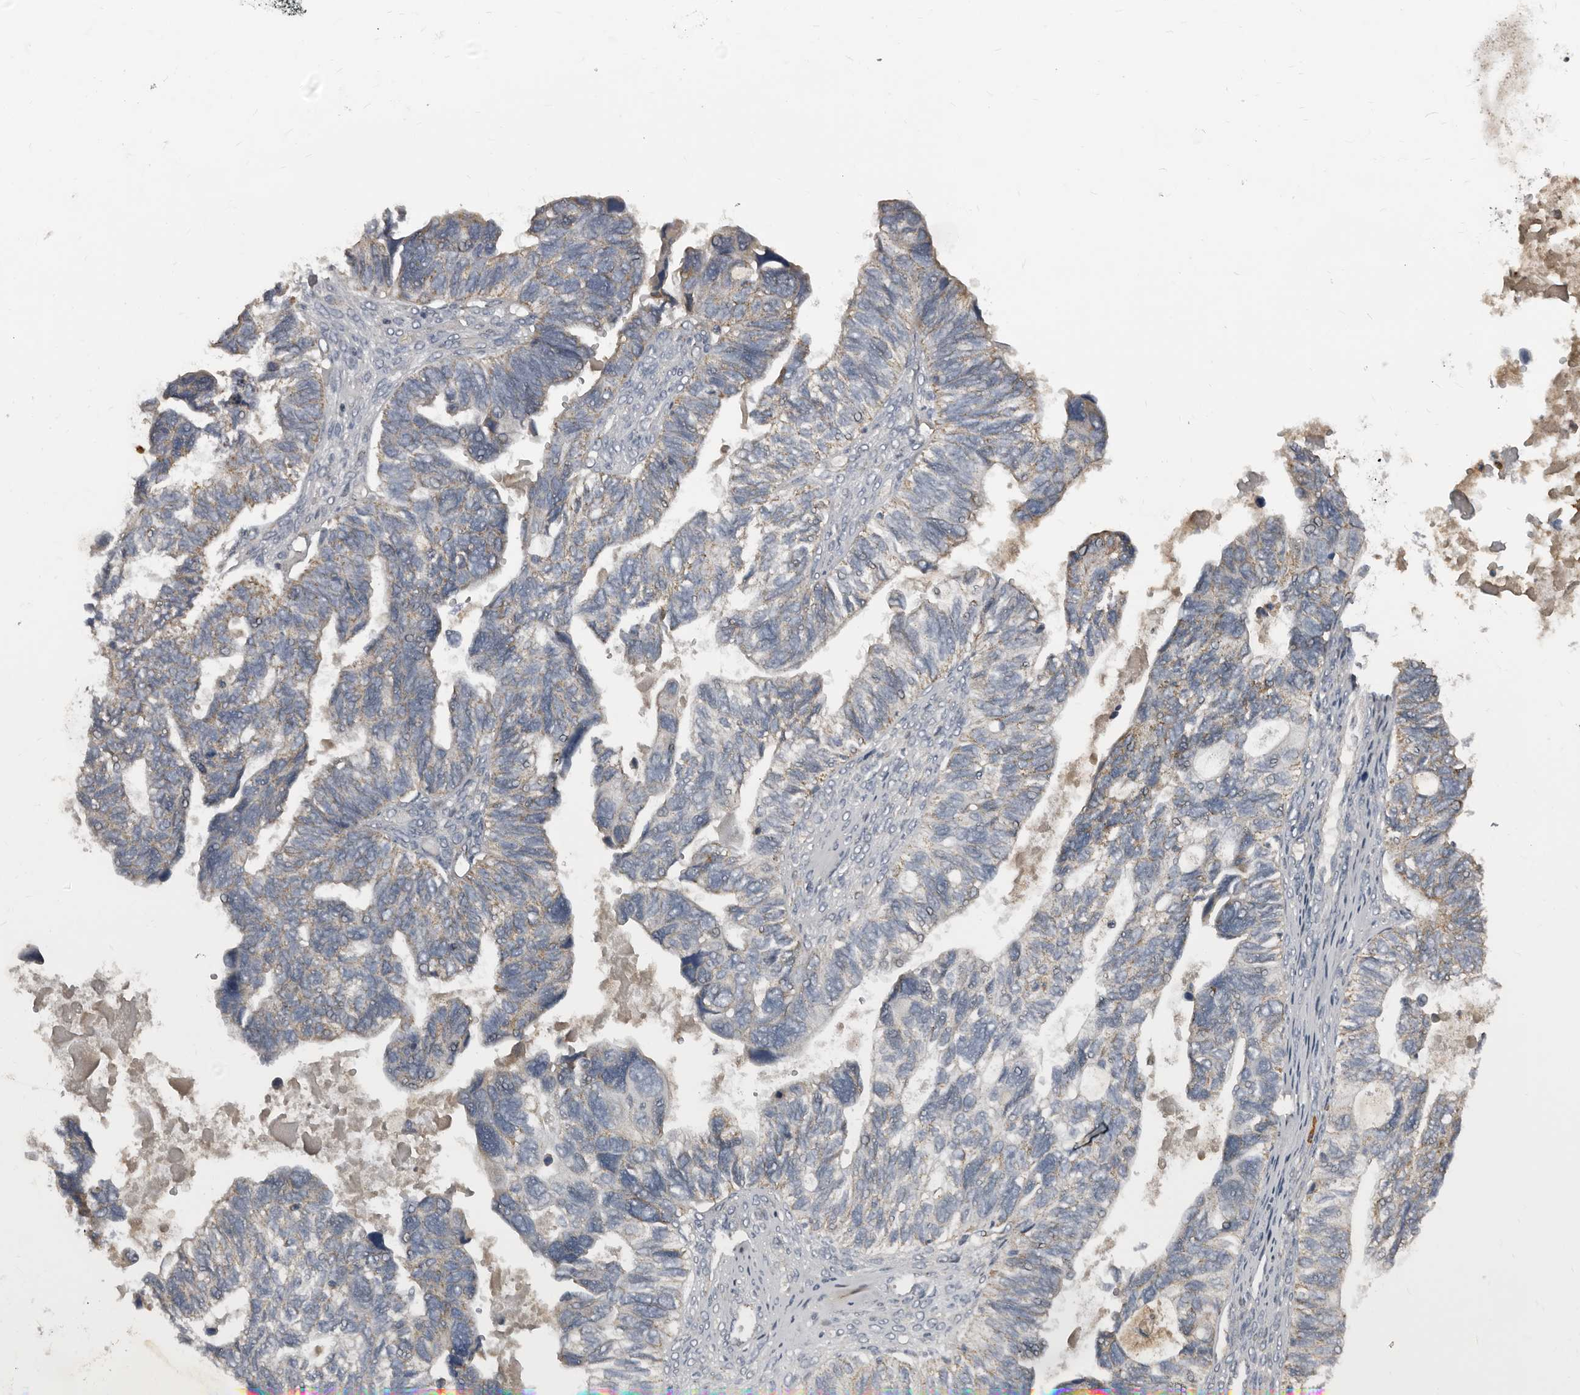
{"staining": {"intensity": "weak", "quantity": "<25%", "location": "cytoplasmic/membranous"}, "tissue": "ovarian cancer", "cell_type": "Tumor cells", "image_type": "cancer", "snomed": [{"axis": "morphology", "description": "Cystadenocarcinoma, serous, NOS"}, {"axis": "topography", "description": "Ovary"}], "caption": "An image of human ovarian cancer is negative for staining in tumor cells.", "gene": "GREB1", "patient": {"sex": "female", "age": 79}}